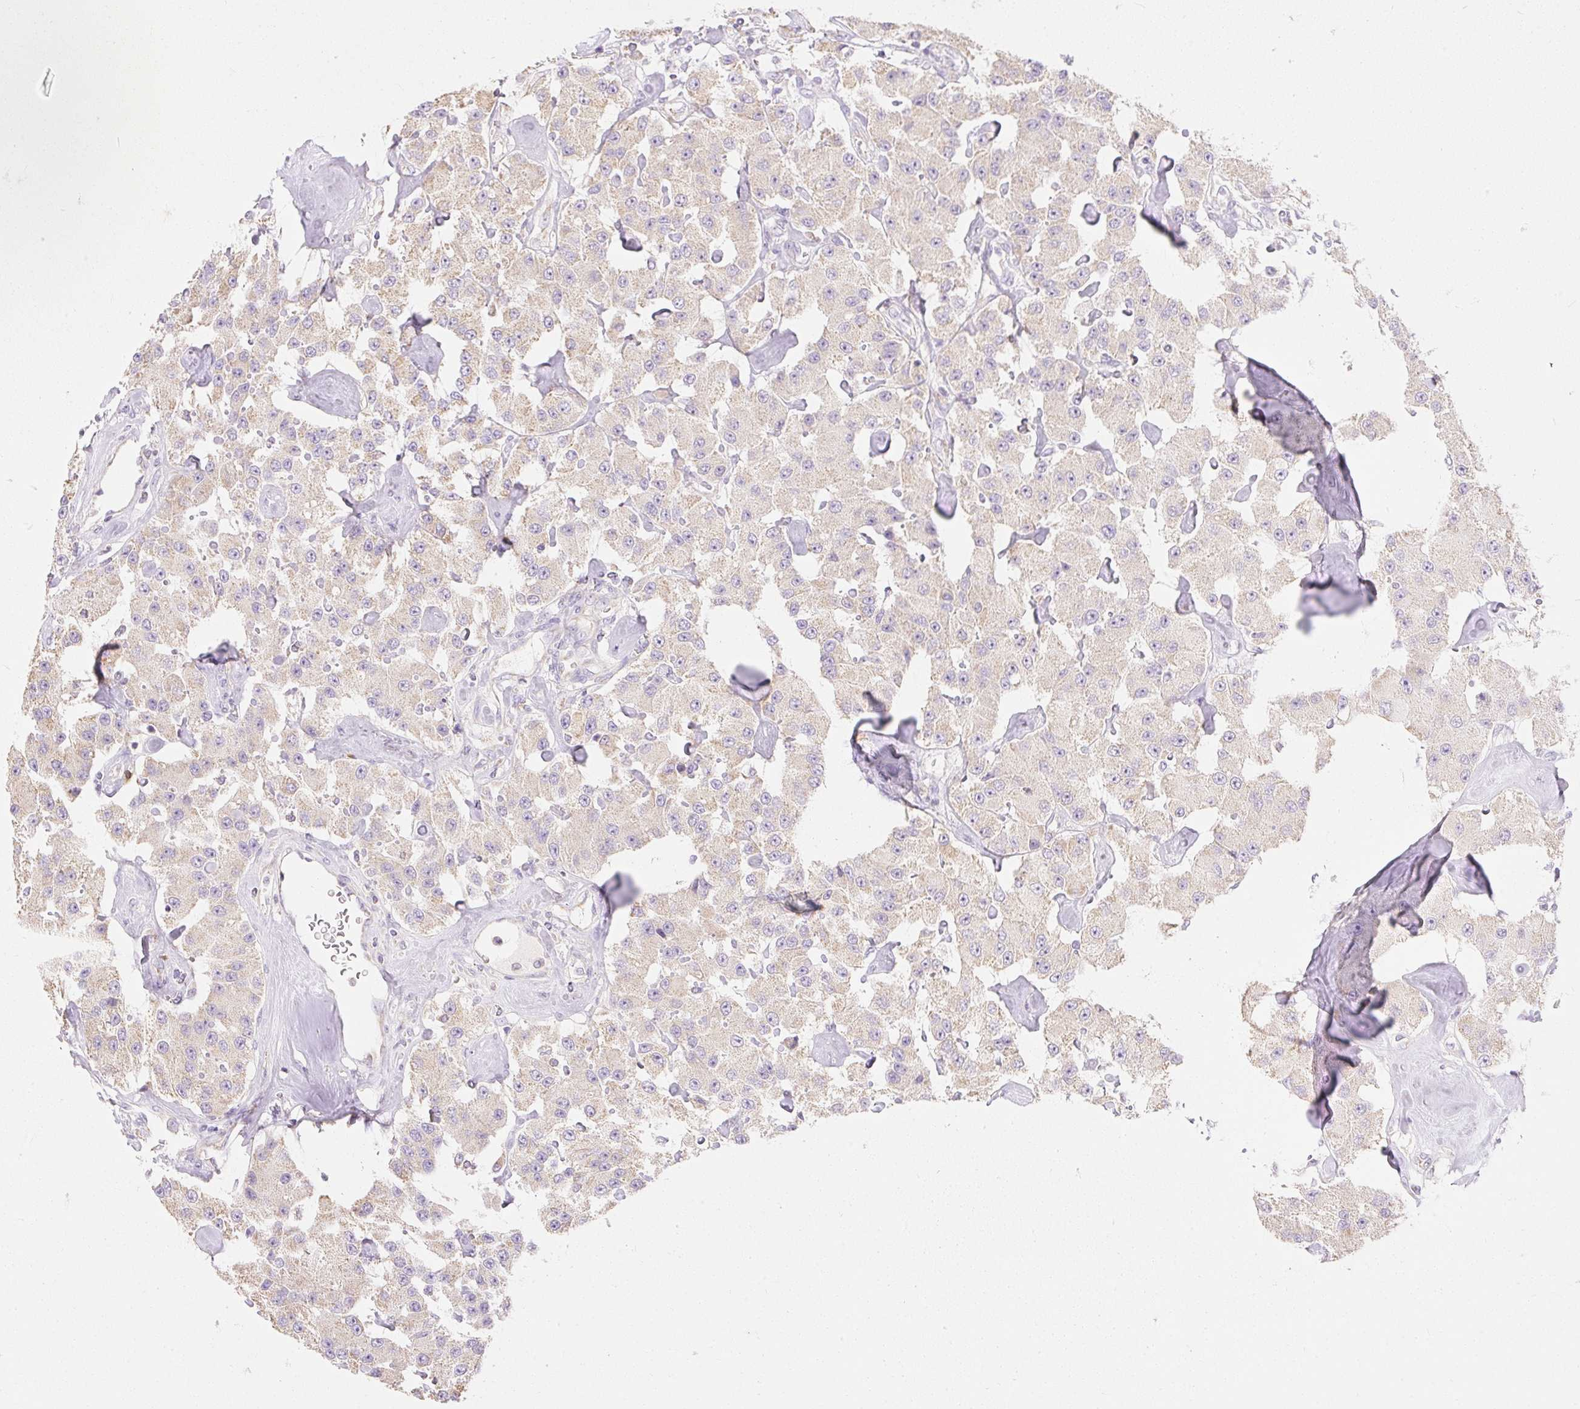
{"staining": {"intensity": "weak", "quantity": "25%-75%", "location": "cytoplasmic/membranous"}, "tissue": "carcinoid", "cell_type": "Tumor cells", "image_type": "cancer", "snomed": [{"axis": "morphology", "description": "Carcinoid, malignant, NOS"}, {"axis": "topography", "description": "Pancreas"}], "caption": "A micrograph of human carcinoid stained for a protein shows weak cytoplasmic/membranous brown staining in tumor cells. The protein of interest is stained brown, and the nuclei are stained in blue (DAB IHC with brightfield microscopy, high magnification).", "gene": "DHX35", "patient": {"sex": "male", "age": 41}}